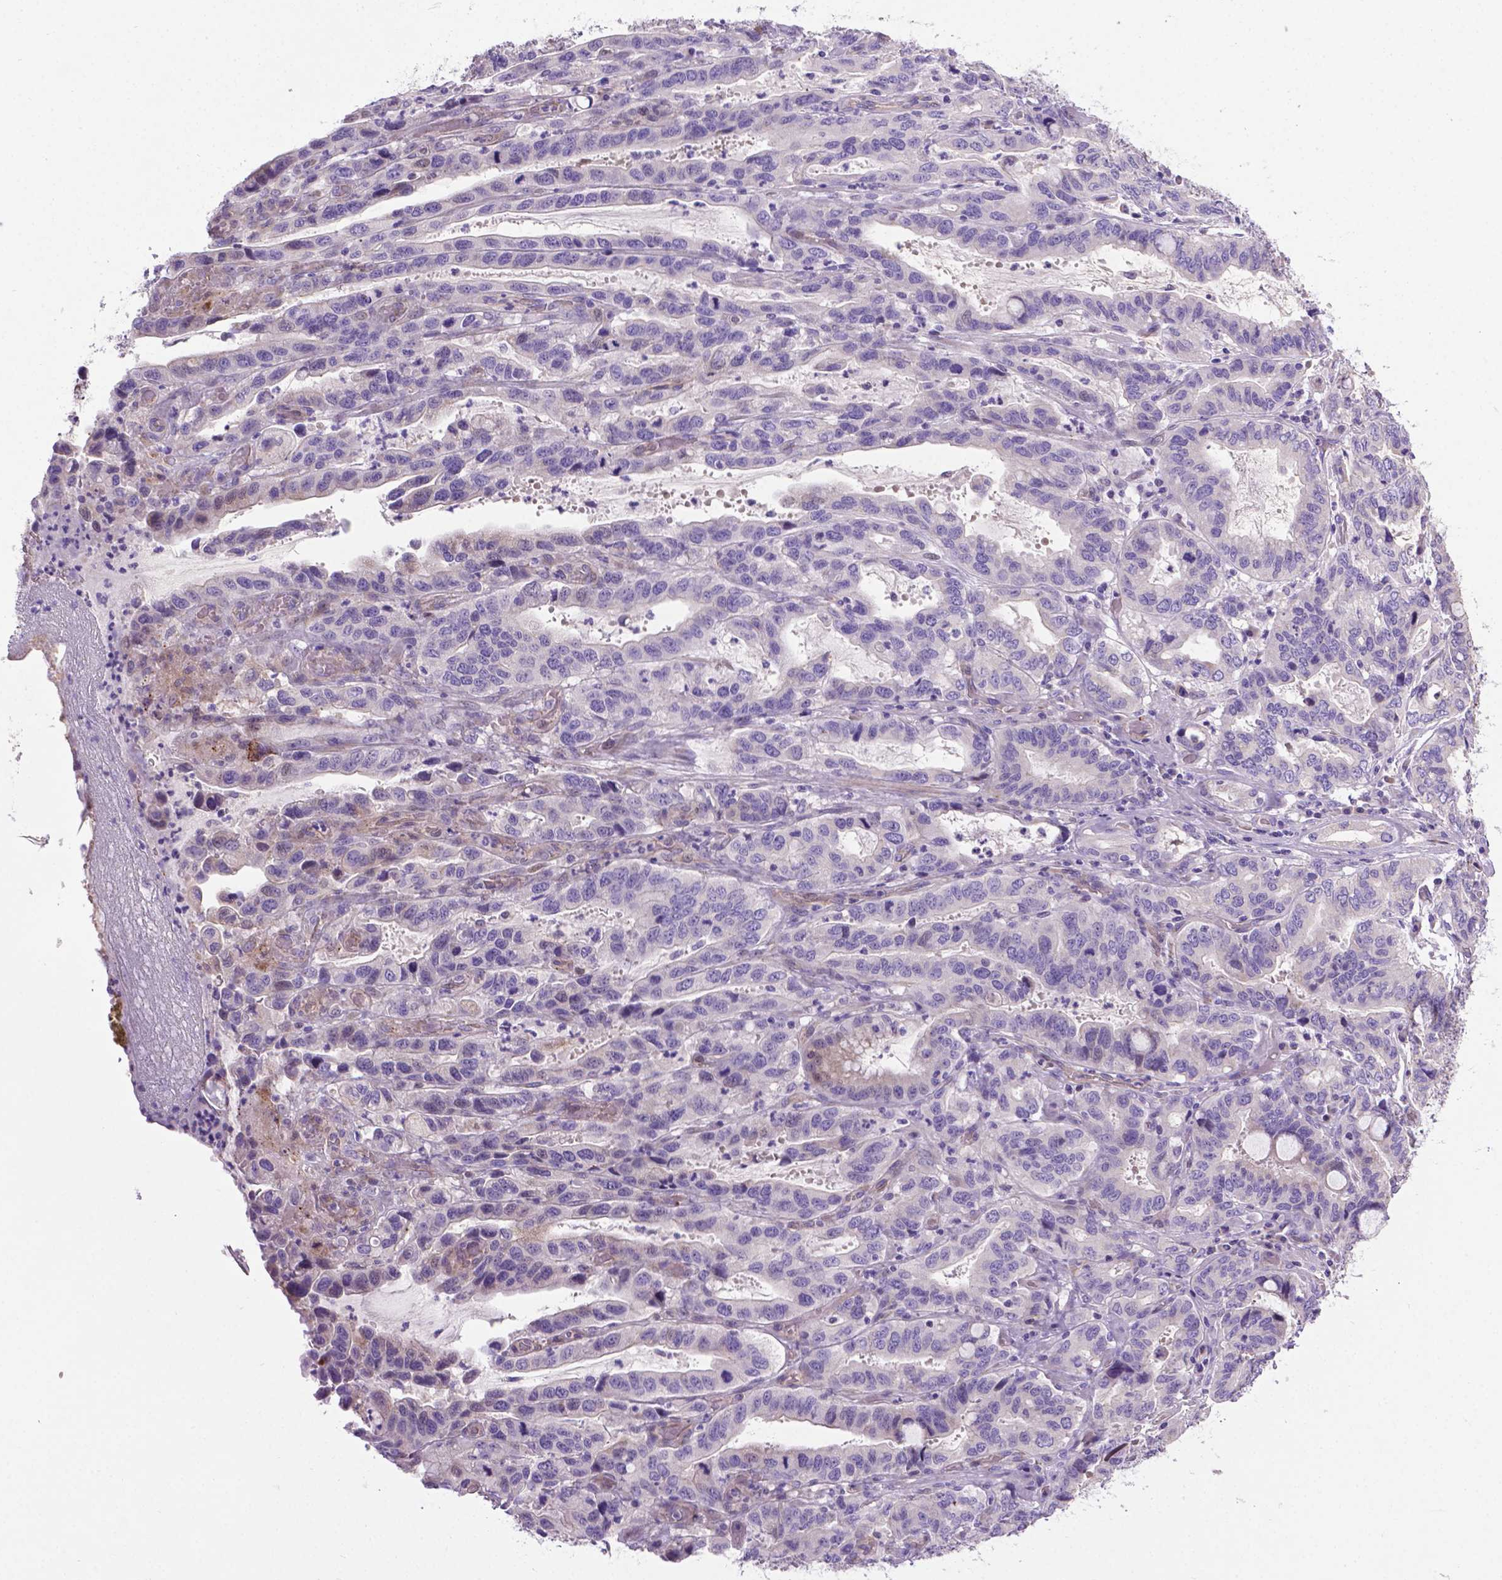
{"staining": {"intensity": "negative", "quantity": "none", "location": "none"}, "tissue": "stomach cancer", "cell_type": "Tumor cells", "image_type": "cancer", "snomed": [{"axis": "morphology", "description": "Adenocarcinoma, NOS"}, {"axis": "topography", "description": "Stomach, lower"}], "caption": "Immunohistochemistry (IHC) micrograph of stomach cancer (adenocarcinoma) stained for a protein (brown), which exhibits no positivity in tumor cells.", "gene": "CCER2", "patient": {"sex": "female", "age": 76}}